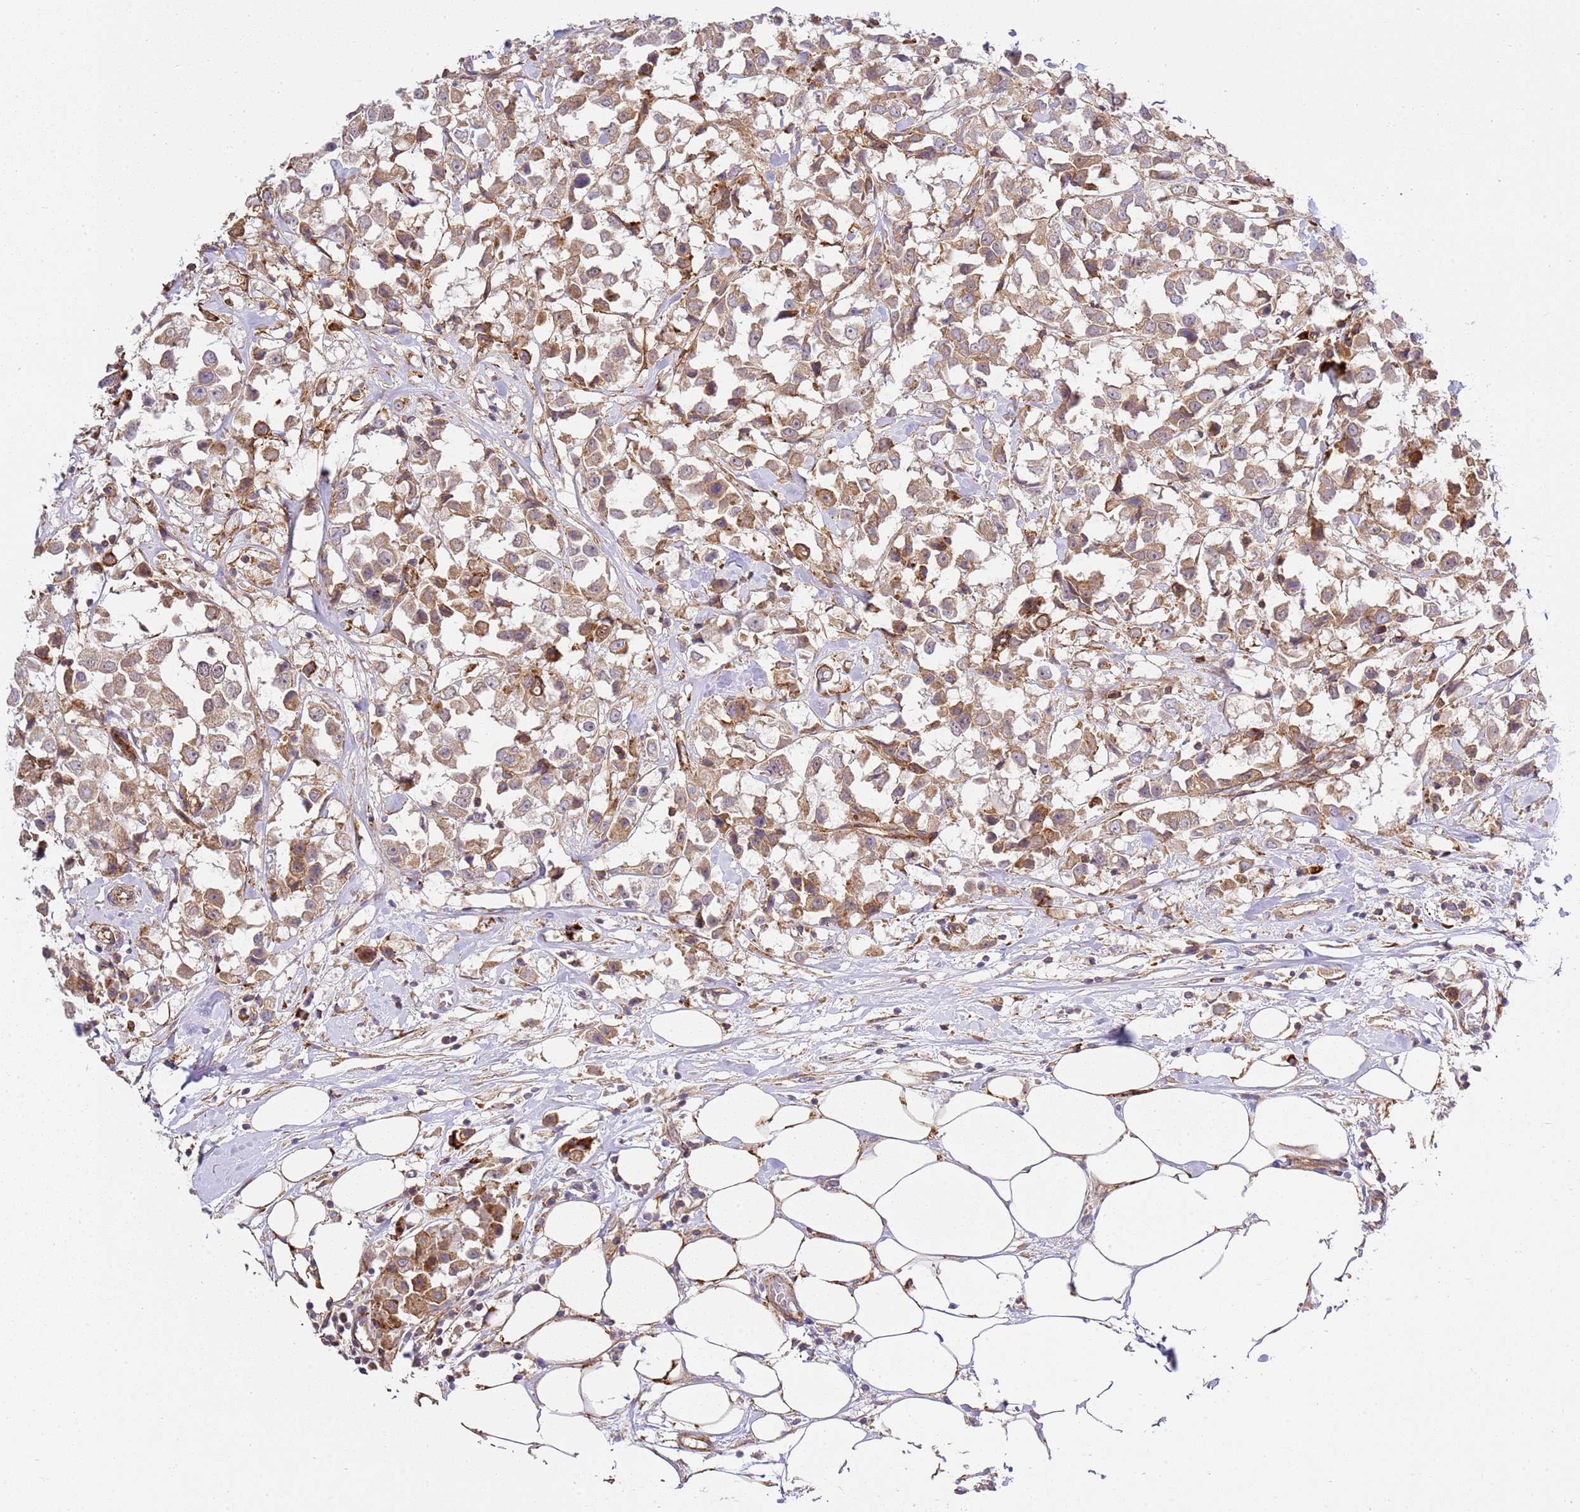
{"staining": {"intensity": "moderate", "quantity": ">75%", "location": "cytoplasmic/membranous"}, "tissue": "breast cancer", "cell_type": "Tumor cells", "image_type": "cancer", "snomed": [{"axis": "morphology", "description": "Duct carcinoma"}, {"axis": "topography", "description": "Breast"}], "caption": "Human infiltrating ductal carcinoma (breast) stained with a brown dye shows moderate cytoplasmic/membranous positive expression in approximately >75% of tumor cells.", "gene": "EFCAB8", "patient": {"sex": "female", "age": 61}}